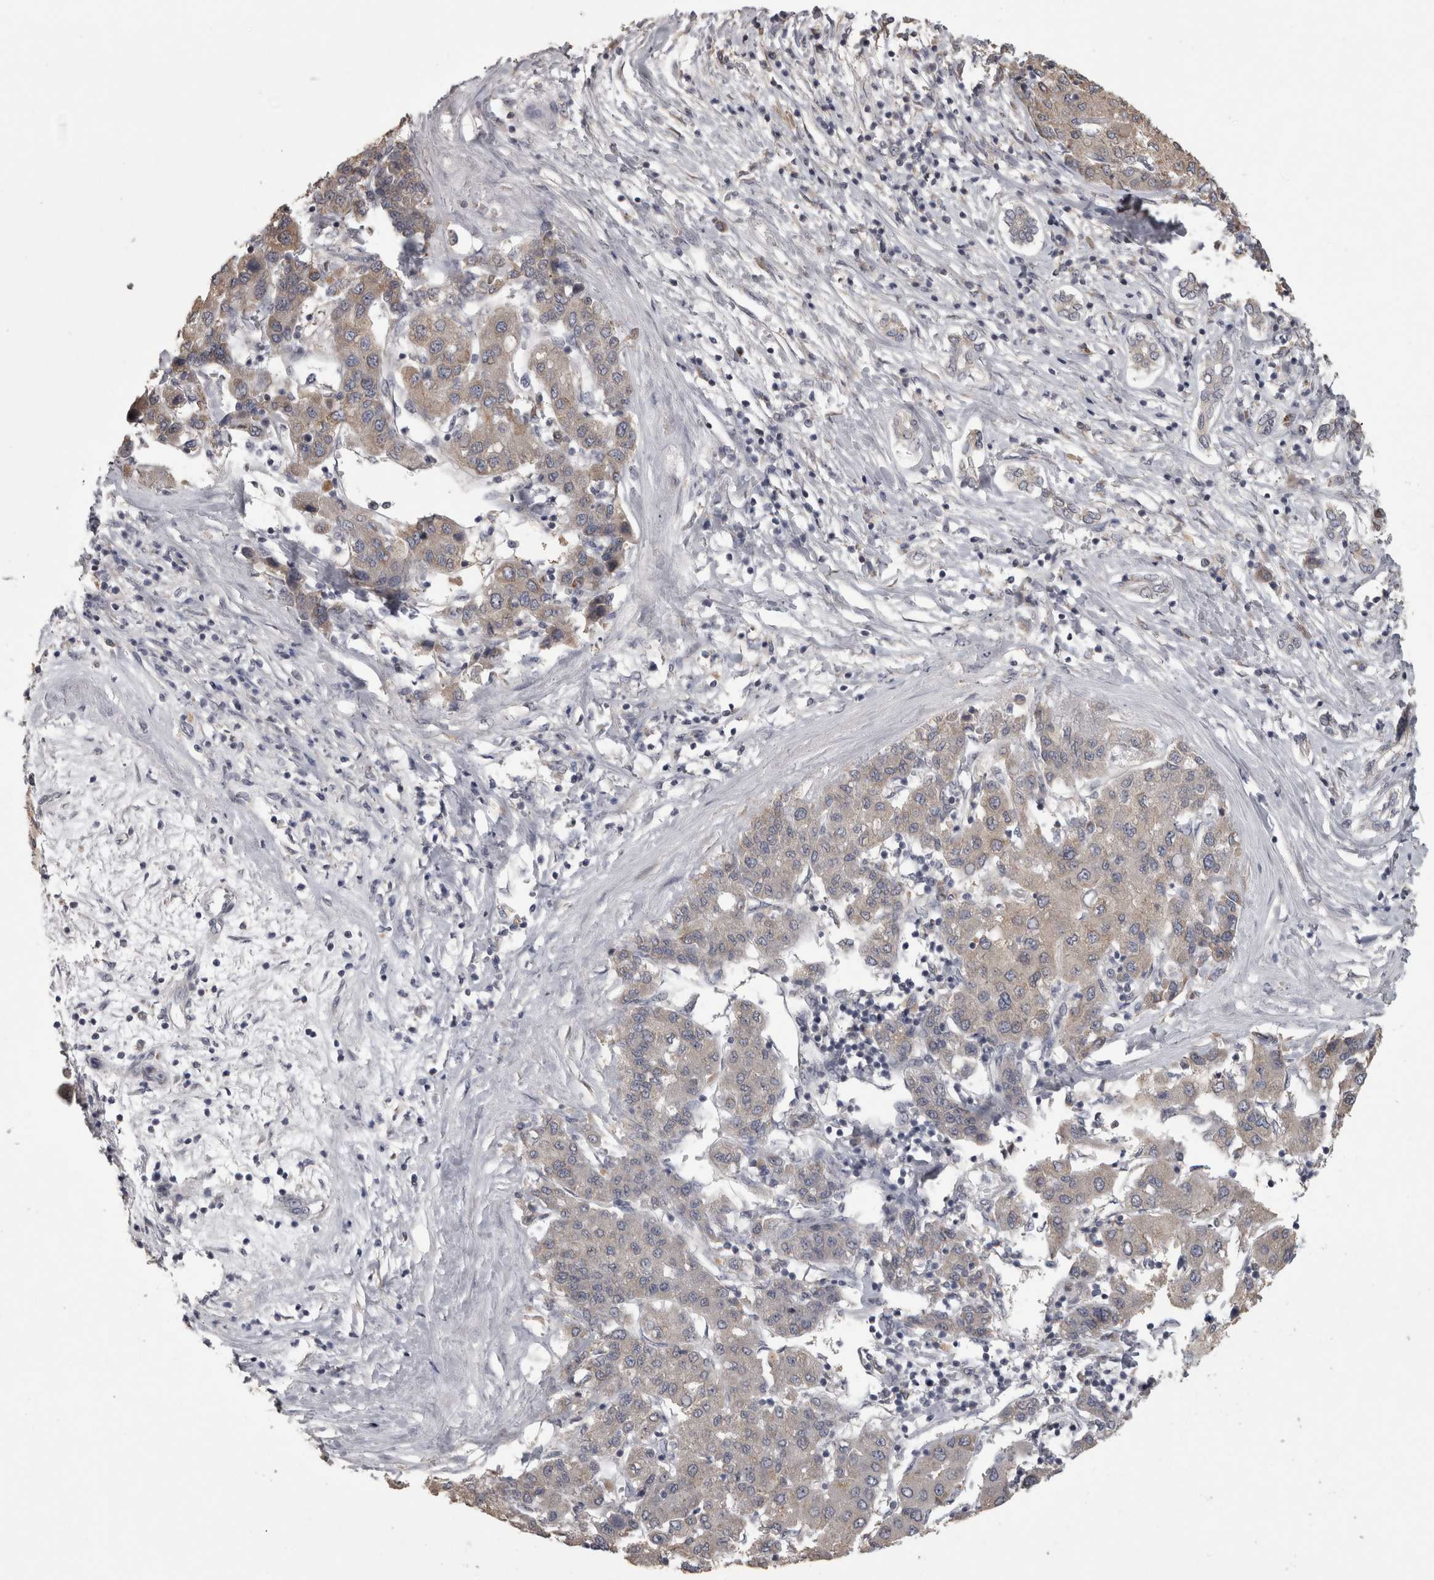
{"staining": {"intensity": "weak", "quantity": "<25%", "location": "cytoplasmic/membranous"}, "tissue": "liver cancer", "cell_type": "Tumor cells", "image_type": "cancer", "snomed": [{"axis": "morphology", "description": "Carcinoma, Hepatocellular, NOS"}, {"axis": "topography", "description": "Liver"}], "caption": "An image of liver cancer (hepatocellular carcinoma) stained for a protein demonstrates no brown staining in tumor cells.", "gene": "RAB29", "patient": {"sex": "male", "age": 65}}